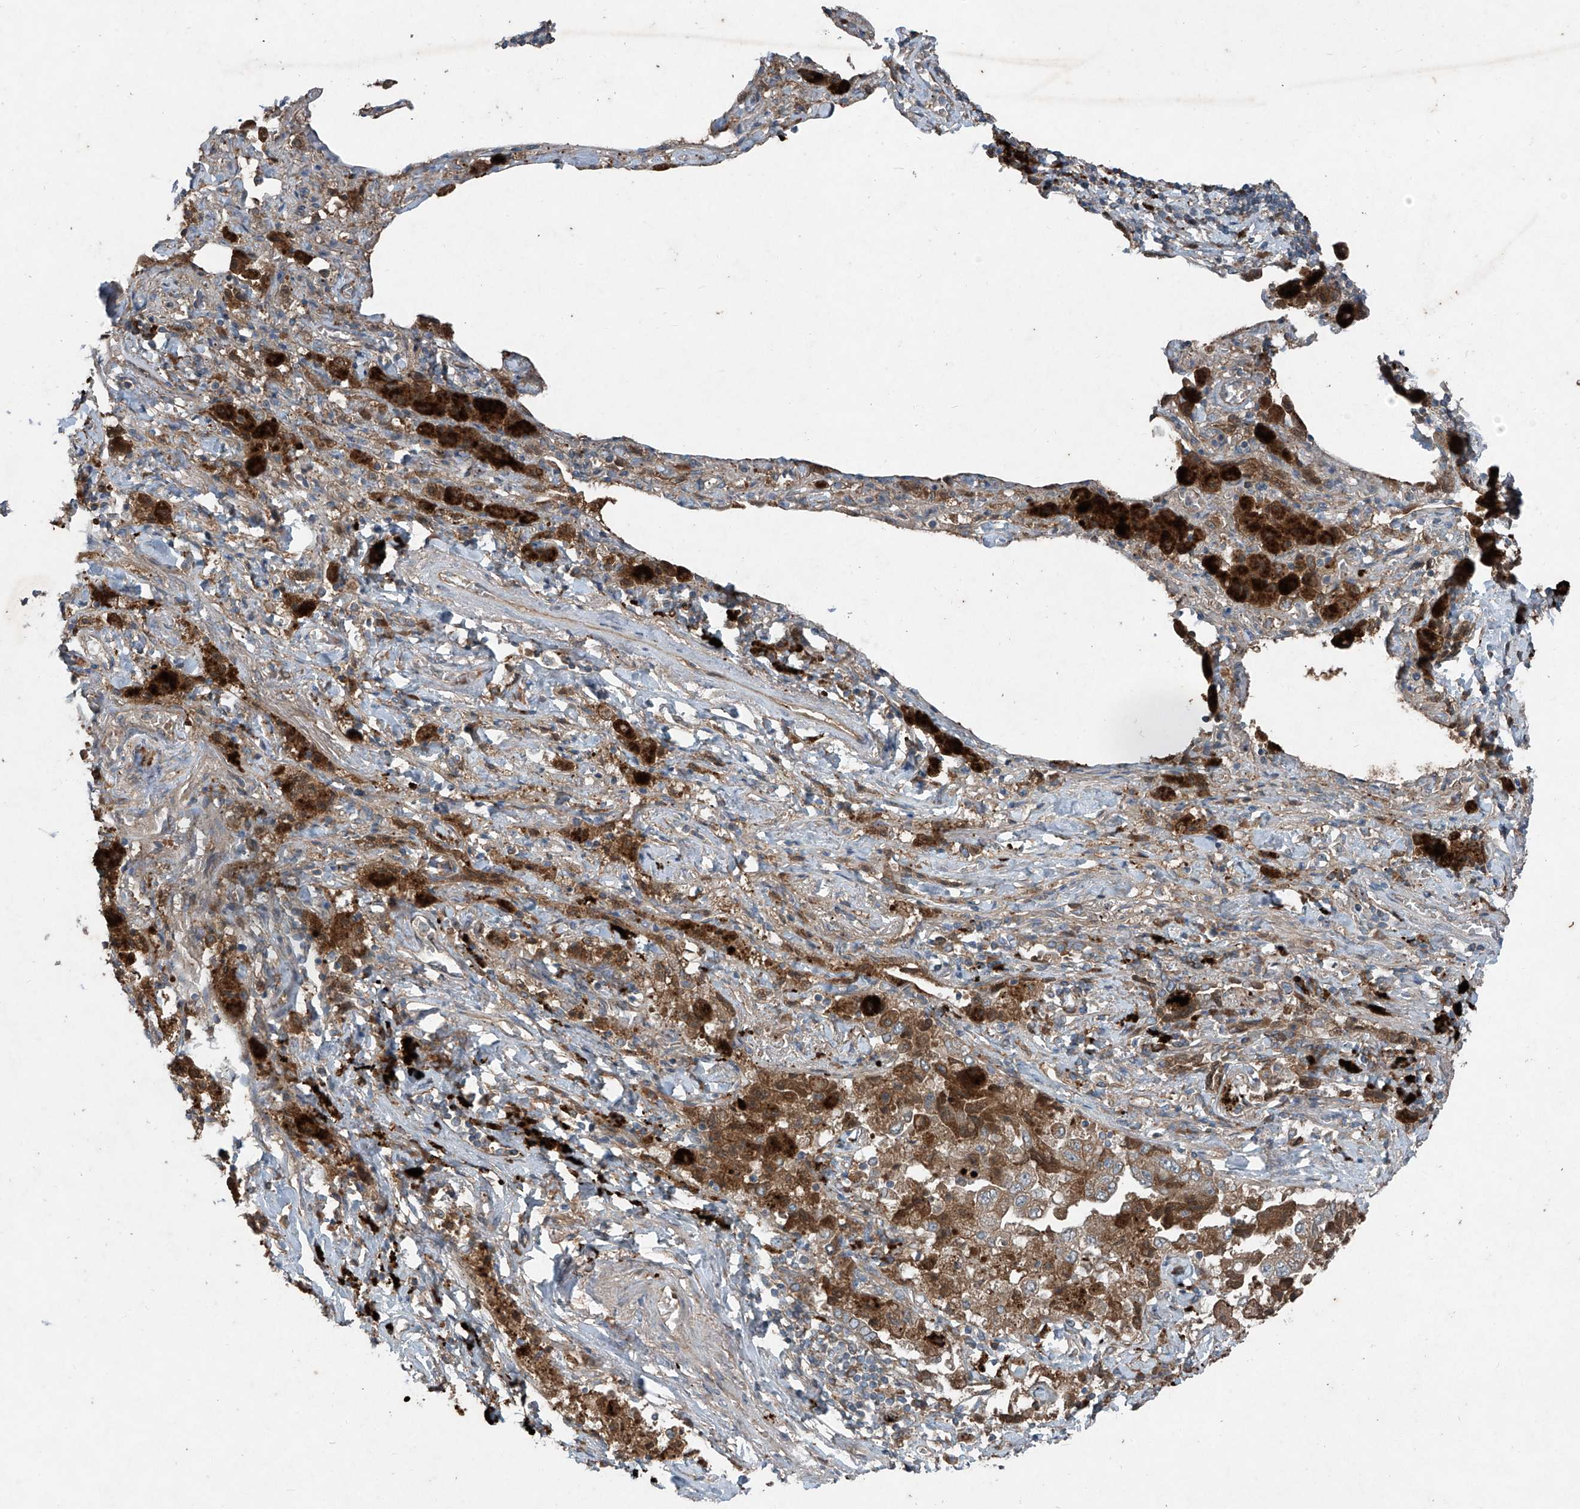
{"staining": {"intensity": "moderate", "quantity": ">75%", "location": "cytoplasmic/membranous"}, "tissue": "lung cancer", "cell_type": "Tumor cells", "image_type": "cancer", "snomed": [{"axis": "morphology", "description": "Adenocarcinoma, NOS"}, {"axis": "topography", "description": "Lung"}], "caption": "The immunohistochemical stain shows moderate cytoplasmic/membranous expression in tumor cells of lung cancer tissue.", "gene": "FOXRED2", "patient": {"sex": "female", "age": 51}}